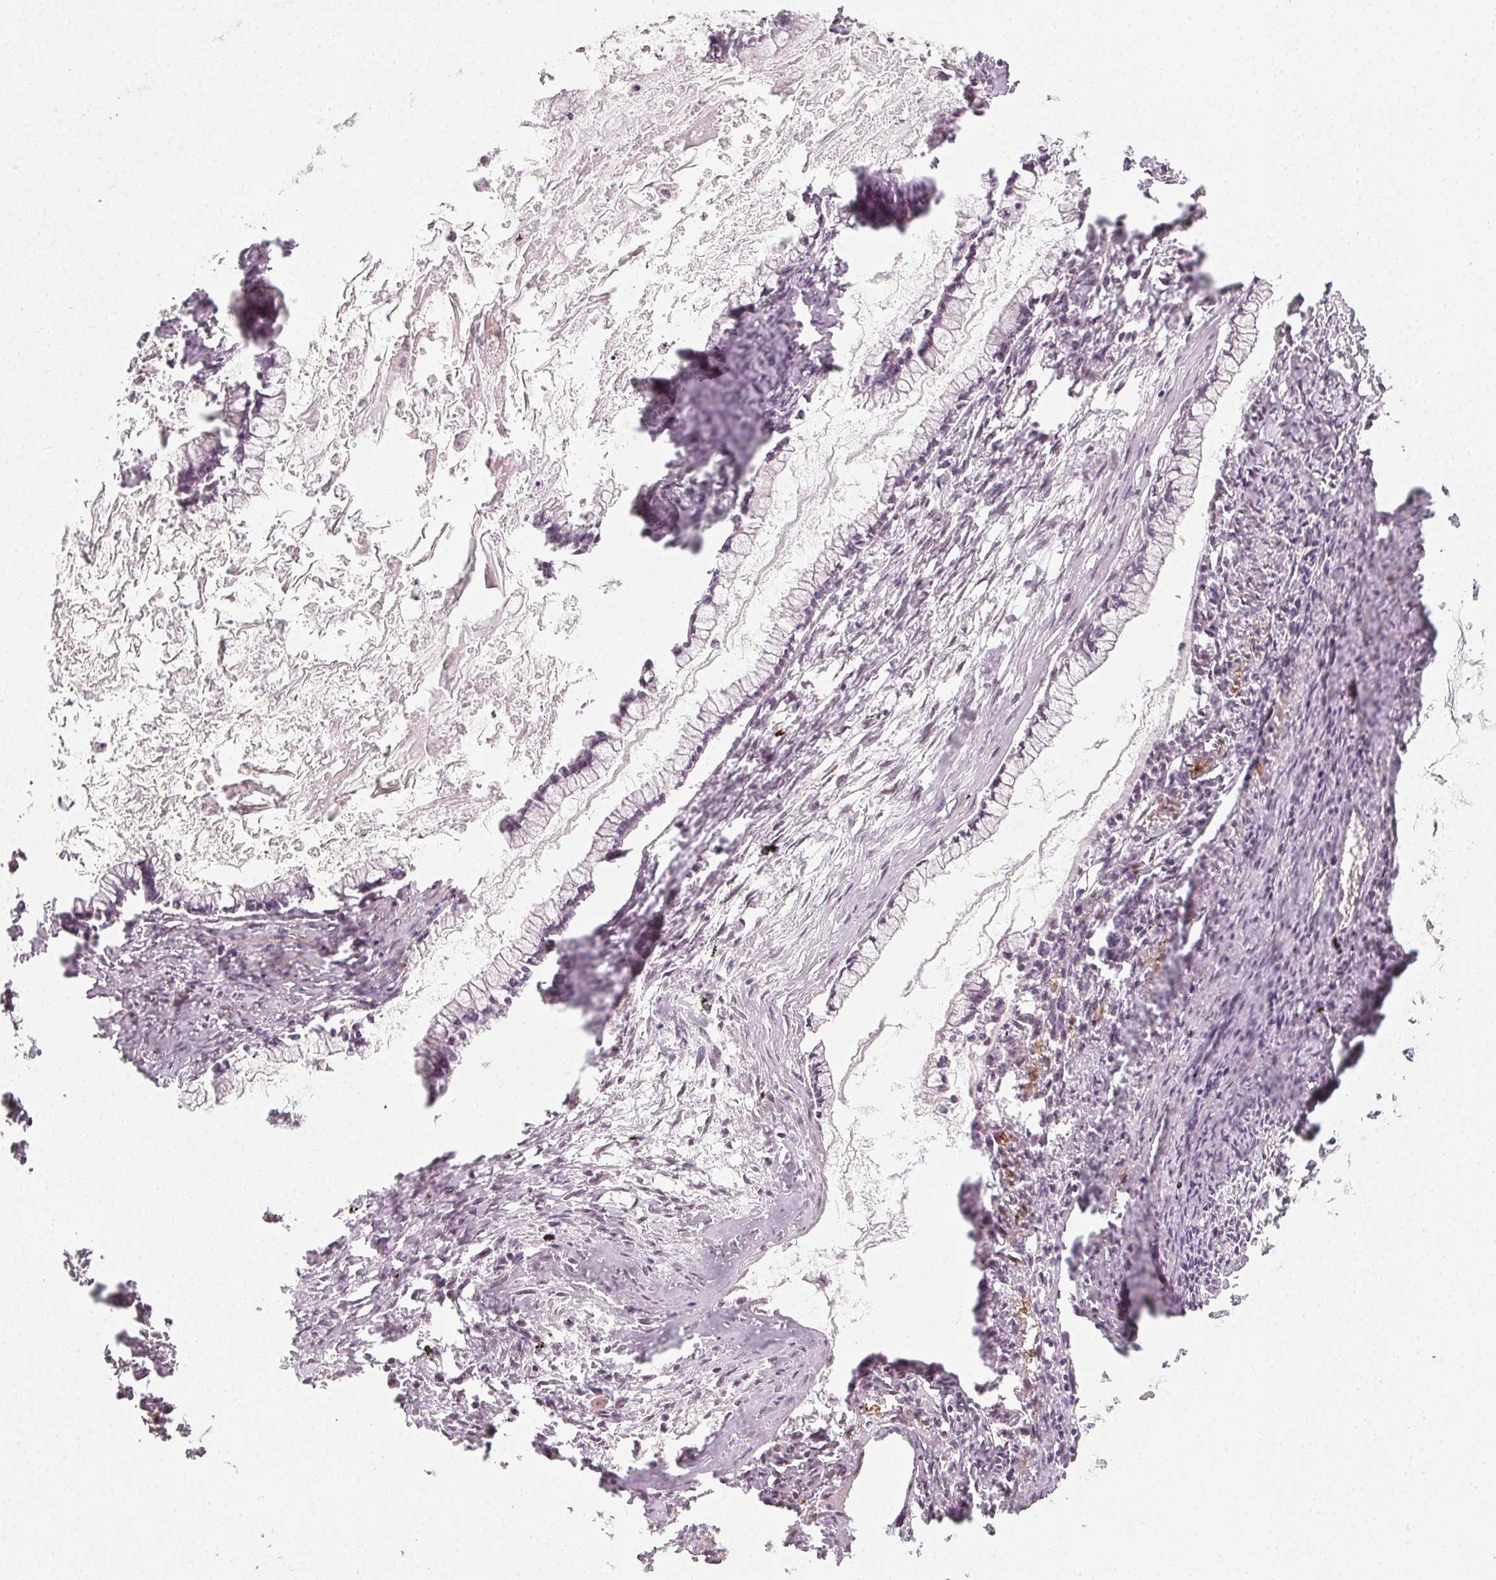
{"staining": {"intensity": "negative", "quantity": "none", "location": "none"}, "tissue": "ovarian cancer", "cell_type": "Tumor cells", "image_type": "cancer", "snomed": [{"axis": "morphology", "description": "Cystadenocarcinoma, mucinous, NOS"}, {"axis": "topography", "description": "Ovary"}], "caption": "Immunohistochemical staining of ovarian cancer reveals no significant expression in tumor cells.", "gene": "CCDC96", "patient": {"sex": "female", "age": 67}}